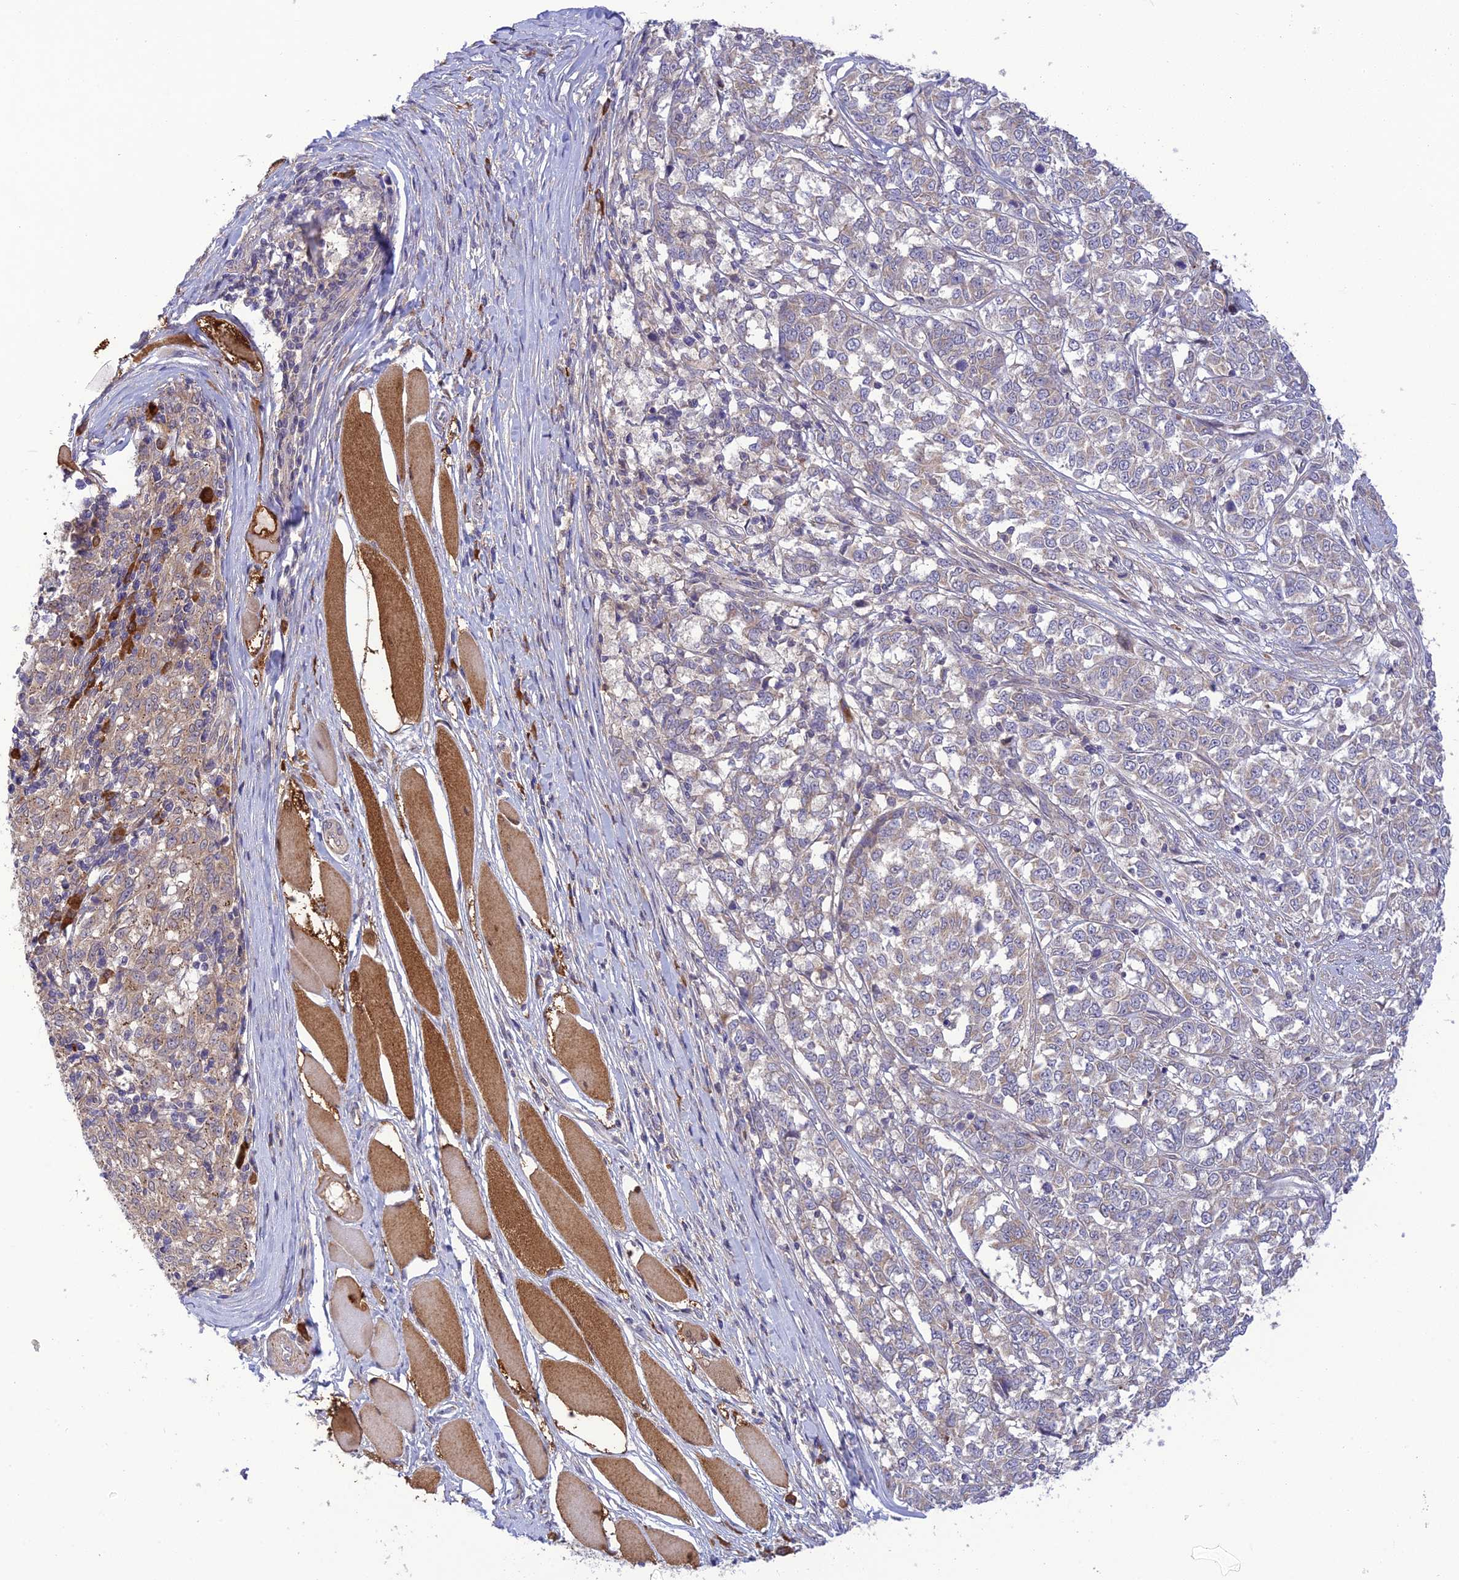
{"staining": {"intensity": "weak", "quantity": "25%-75%", "location": "cytoplasmic/membranous"}, "tissue": "melanoma", "cell_type": "Tumor cells", "image_type": "cancer", "snomed": [{"axis": "morphology", "description": "Malignant melanoma, NOS"}, {"axis": "topography", "description": "Skin"}], "caption": "Tumor cells demonstrate weak cytoplasmic/membranous expression in approximately 25%-75% of cells in melanoma. The staining was performed using DAB (3,3'-diaminobenzidine), with brown indicating positive protein expression. Nuclei are stained blue with hematoxylin.", "gene": "UROS", "patient": {"sex": "female", "age": 72}}